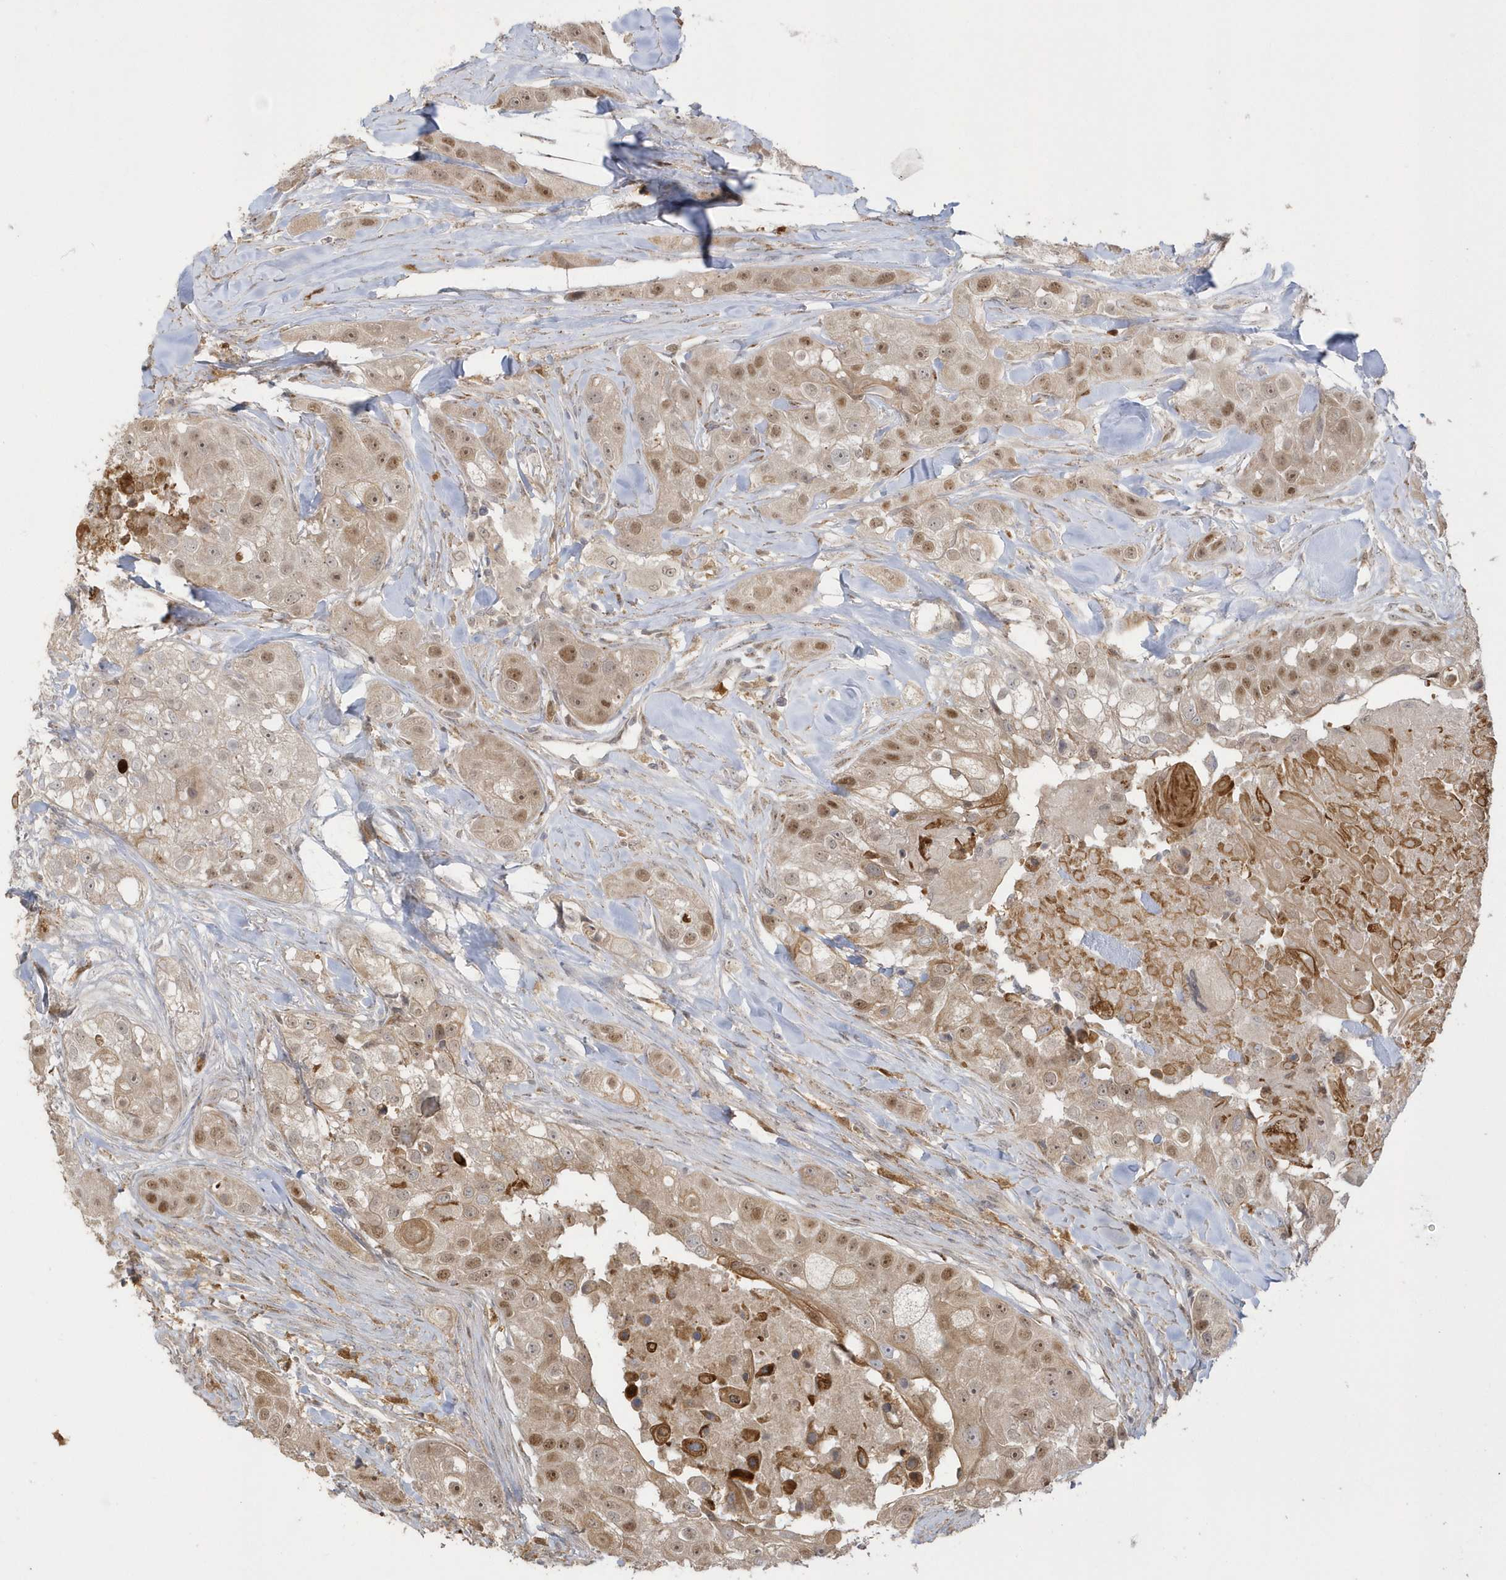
{"staining": {"intensity": "moderate", "quantity": ">75%", "location": "nuclear"}, "tissue": "head and neck cancer", "cell_type": "Tumor cells", "image_type": "cancer", "snomed": [{"axis": "morphology", "description": "Normal tissue, NOS"}, {"axis": "morphology", "description": "Squamous cell carcinoma, NOS"}, {"axis": "topography", "description": "Skeletal muscle"}, {"axis": "topography", "description": "Head-Neck"}], "caption": "Immunohistochemical staining of head and neck squamous cell carcinoma demonstrates medium levels of moderate nuclear protein expression in about >75% of tumor cells.", "gene": "NAF1", "patient": {"sex": "male", "age": 51}}